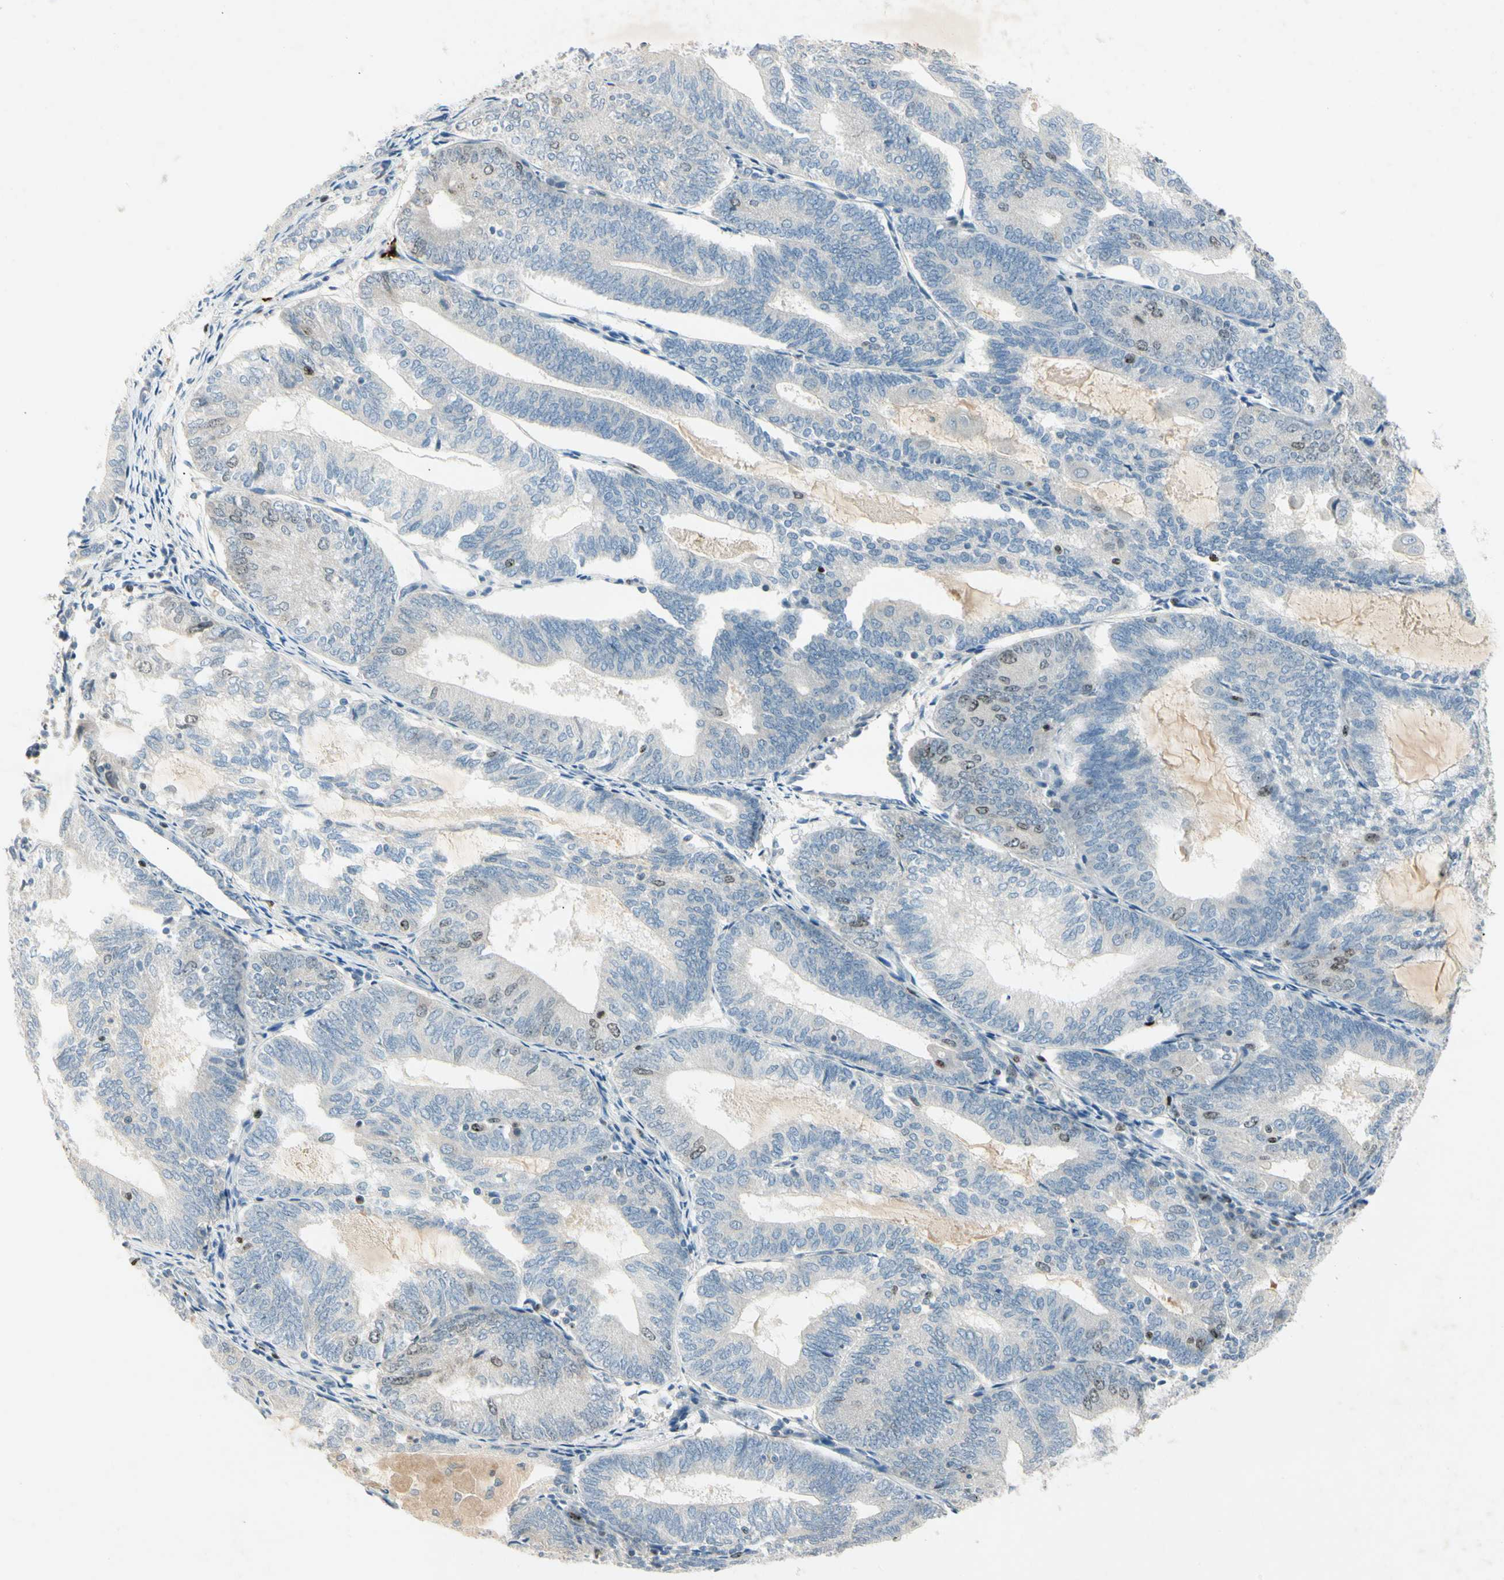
{"staining": {"intensity": "moderate", "quantity": "<25%", "location": "nuclear"}, "tissue": "endometrial cancer", "cell_type": "Tumor cells", "image_type": "cancer", "snomed": [{"axis": "morphology", "description": "Adenocarcinoma, NOS"}, {"axis": "topography", "description": "Endometrium"}], "caption": "Protein expression analysis of endometrial cancer reveals moderate nuclear expression in about <25% of tumor cells. The staining is performed using DAB brown chromogen to label protein expression. The nuclei are counter-stained blue using hematoxylin.", "gene": "PITX1", "patient": {"sex": "female", "age": 81}}